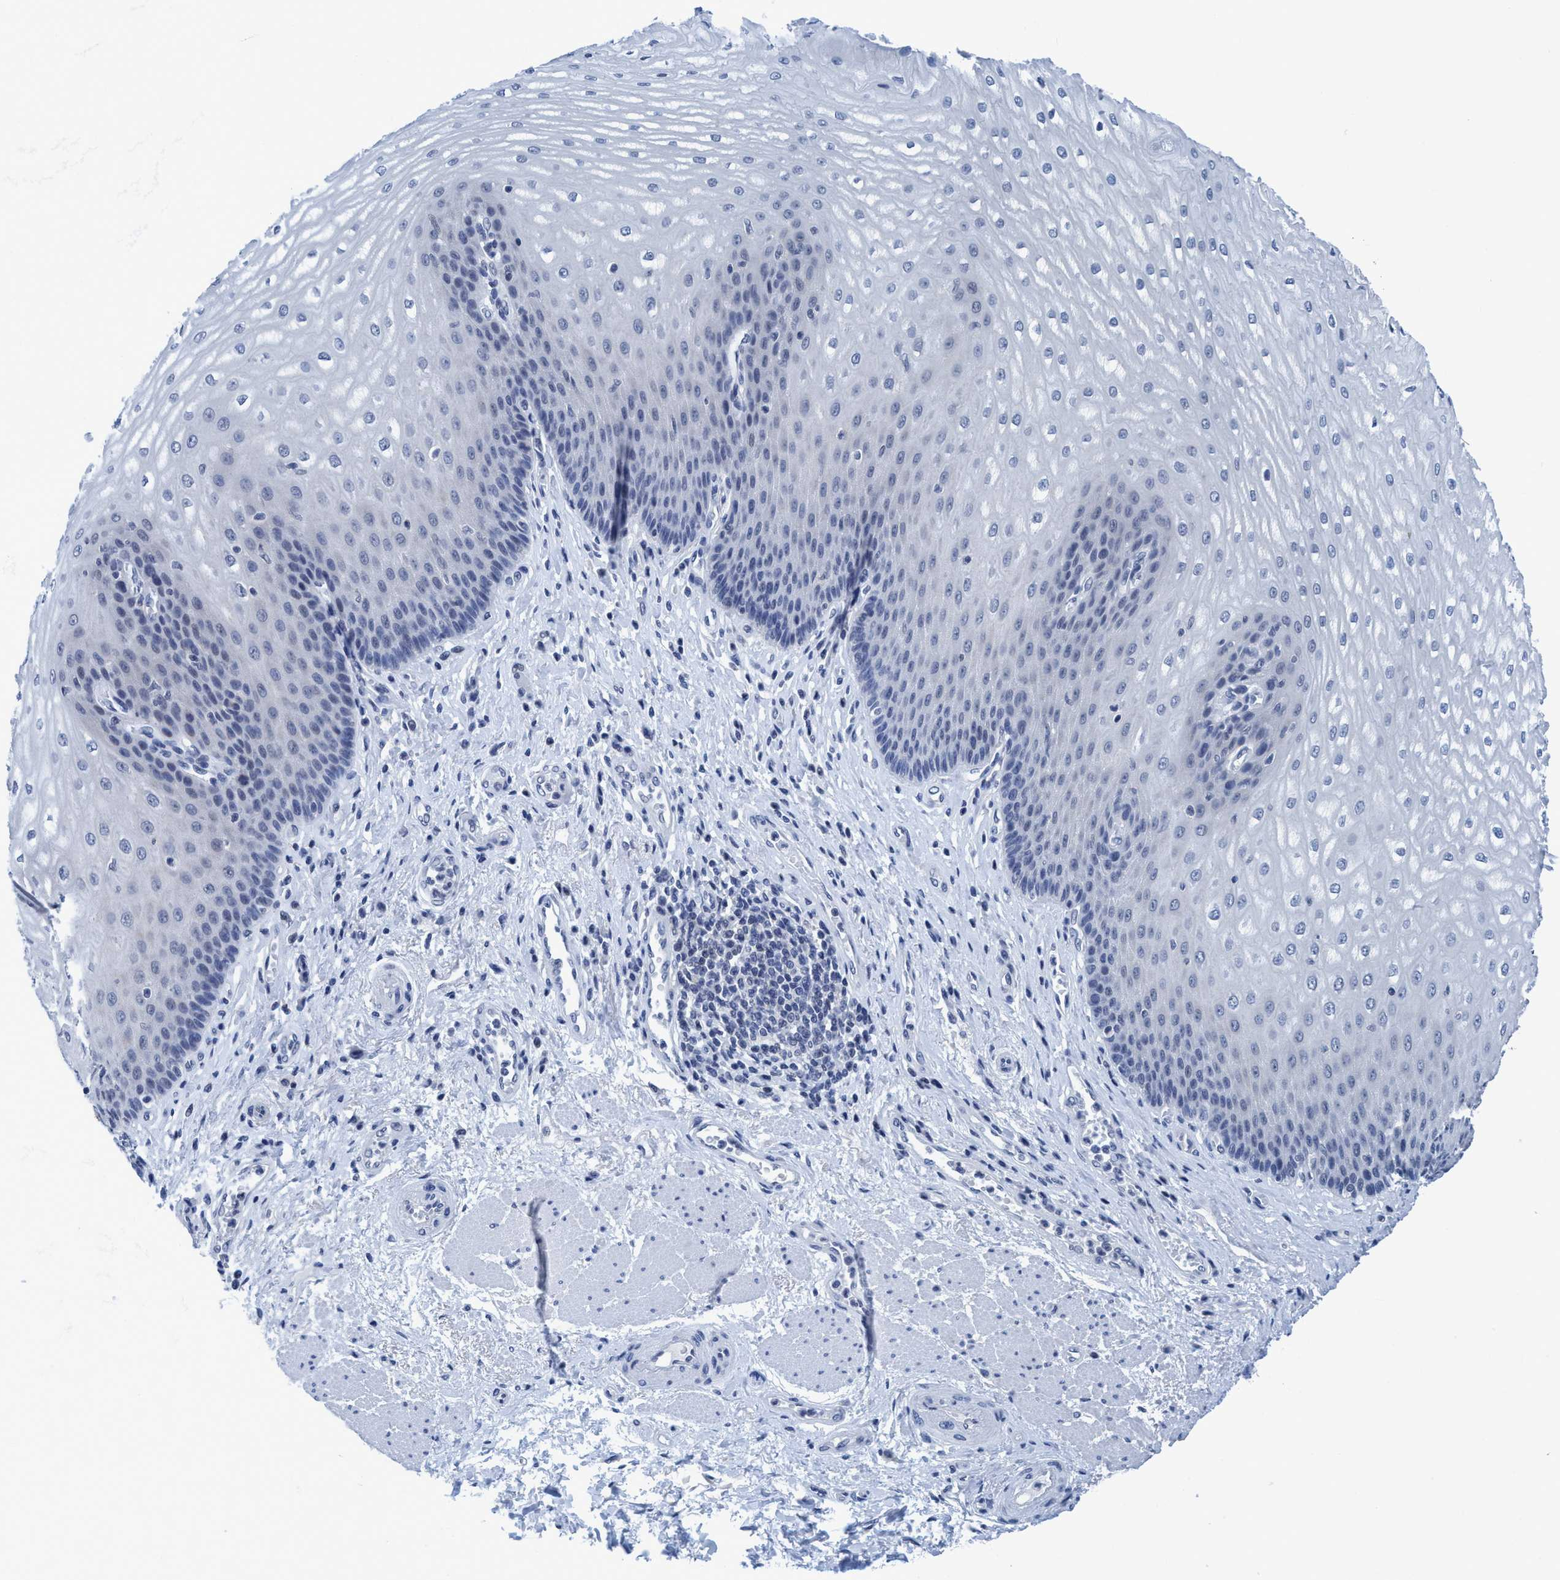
{"staining": {"intensity": "negative", "quantity": "none", "location": "none"}, "tissue": "esophagus", "cell_type": "Squamous epithelial cells", "image_type": "normal", "snomed": [{"axis": "morphology", "description": "Normal tissue, NOS"}, {"axis": "topography", "description": "Esophagus"}], "caption": "This is an immunohistochemistry photomicrograph of normal human esophagus. There is no positivity in squamous epithelial cells.", "gene": "DNAI1", "patient": {"sex": "male", "age": 54}}